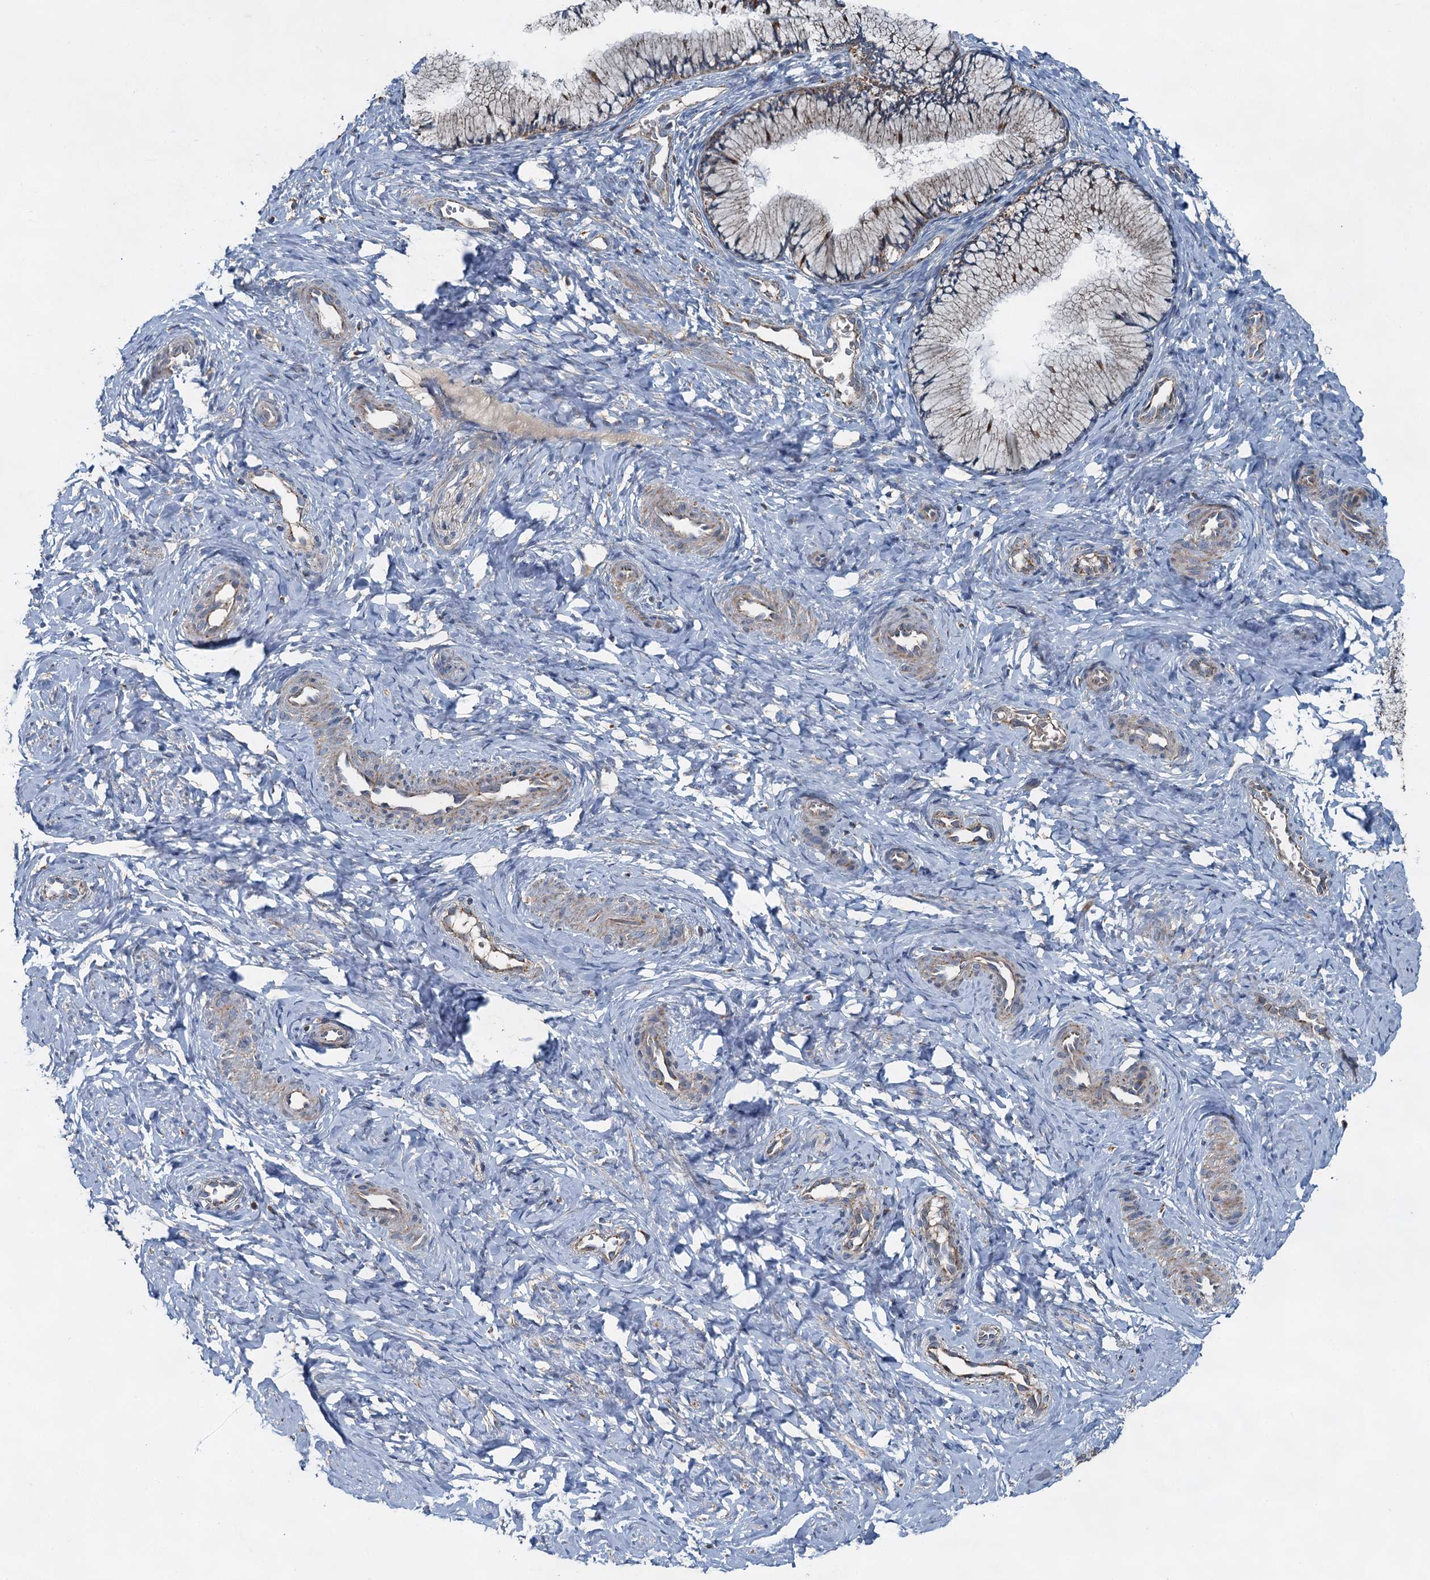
{"staining": {"intensity": "moderate", "quantity": "<25%", "location": "cytoplasmic/membranous"}, "tissue": "cervix", "cell_type": "Glandular cells", "image_type": "normal", "snomed": [{"axis": "morphology", "description": "Normal tissue, NOS"}, {"axis": "topography", "description": "Cervix"}], "caption": "Cervix stained with IHC demonstrates moderate cytoplasmic/membranous staining in about <25% of glandular cells. (DAB (3,3'-diaminobenzidine) = brown stain, brightfield microscopy at high magnification).", "gene": "HAUS2", "patient": {"sex": "female", "age": 27}}